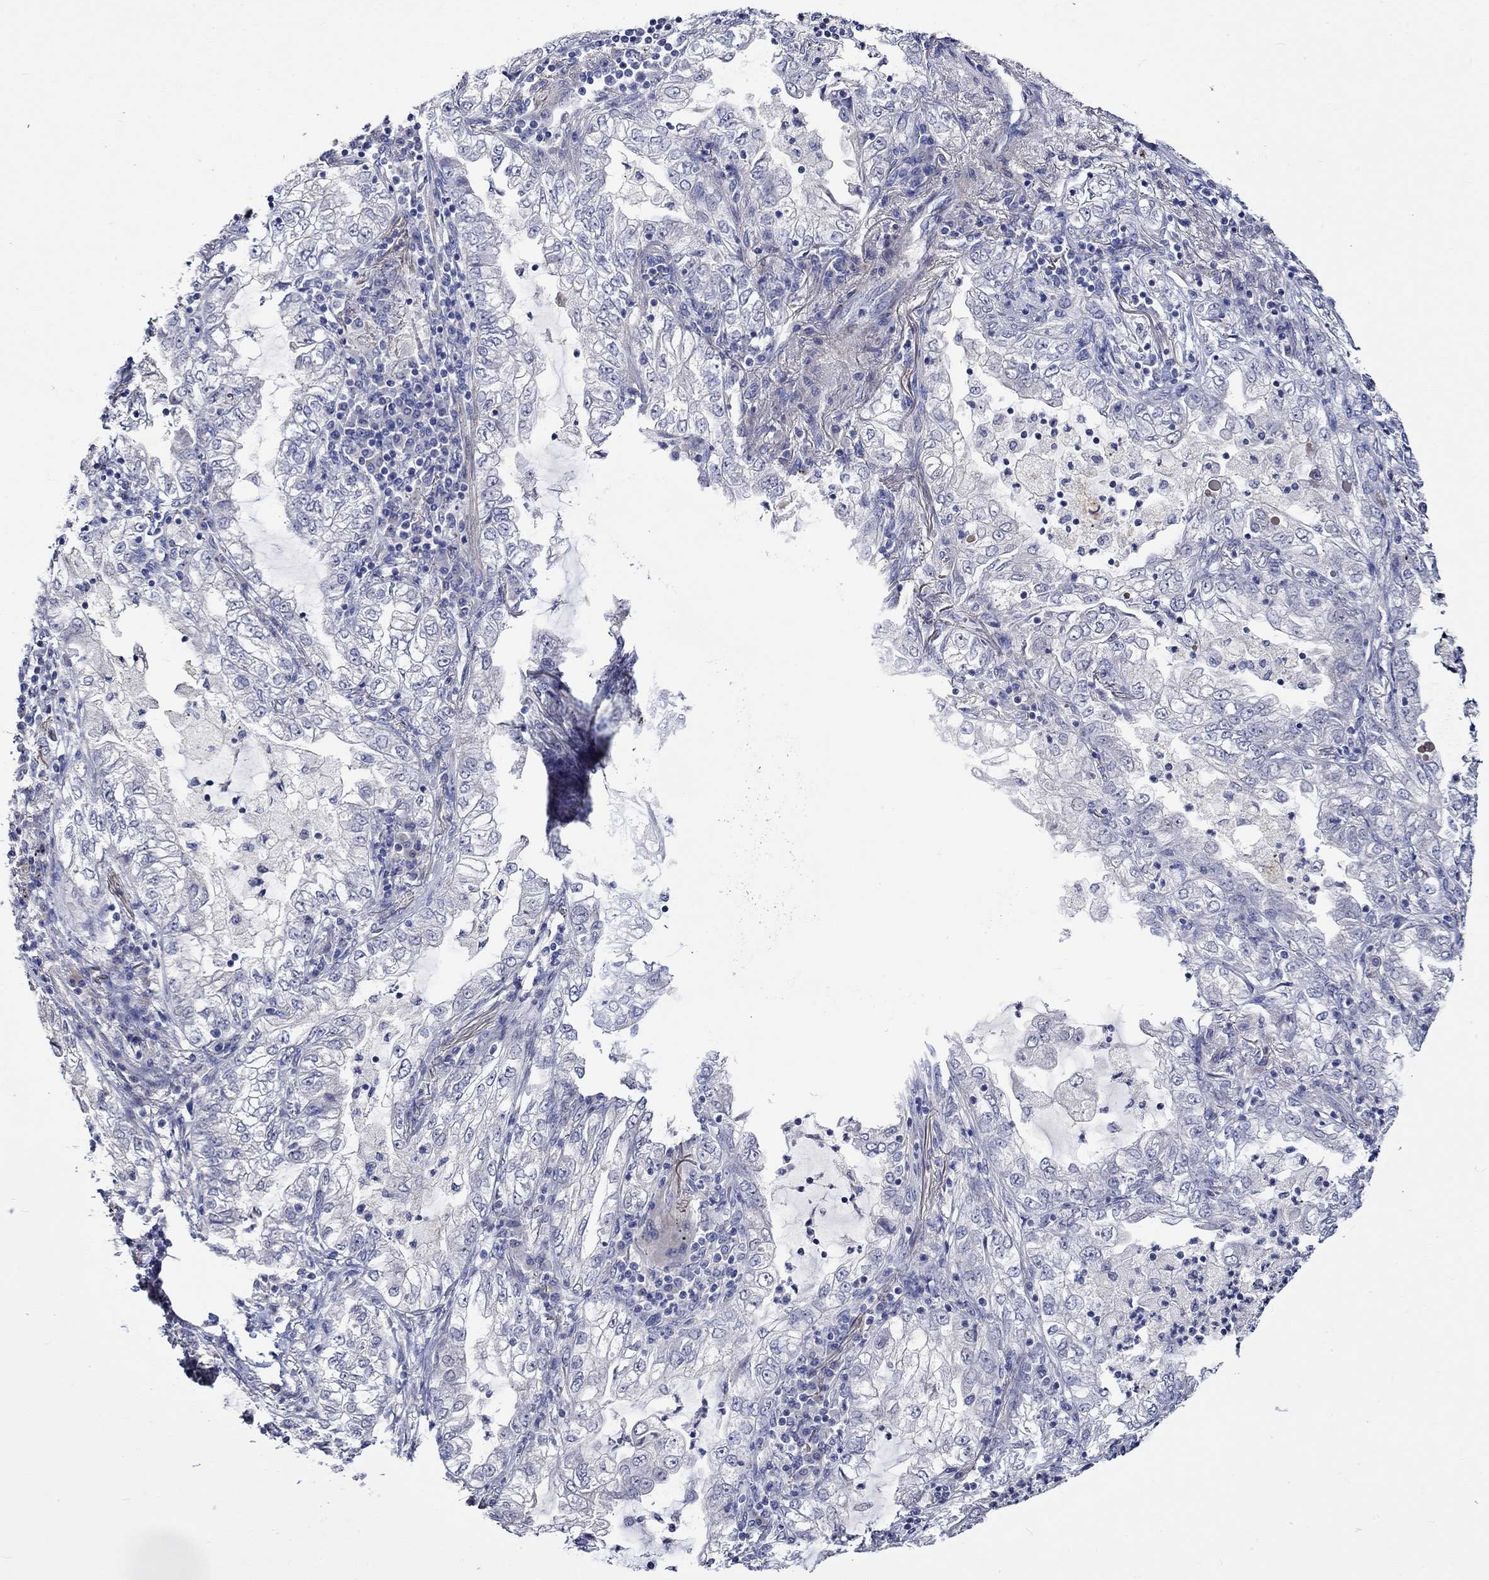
{"staining": {"intensity": "negative", "quantity": "none", "location": "none"}, "tissue": "lung cancer", "cell_type": "Tumor cells", "image_type": "cancer", "snomed": [{"axis": "morphology", "description": "Adenocarcinoma, NOS"}, {"axis": "topography", "description": "Lung"}], "caption": "IHC of lung adenocarcinoma displays no positivity in tumor cells.", "gene": "CRYAB", "patient": {"sex": "female", "age": 73}}